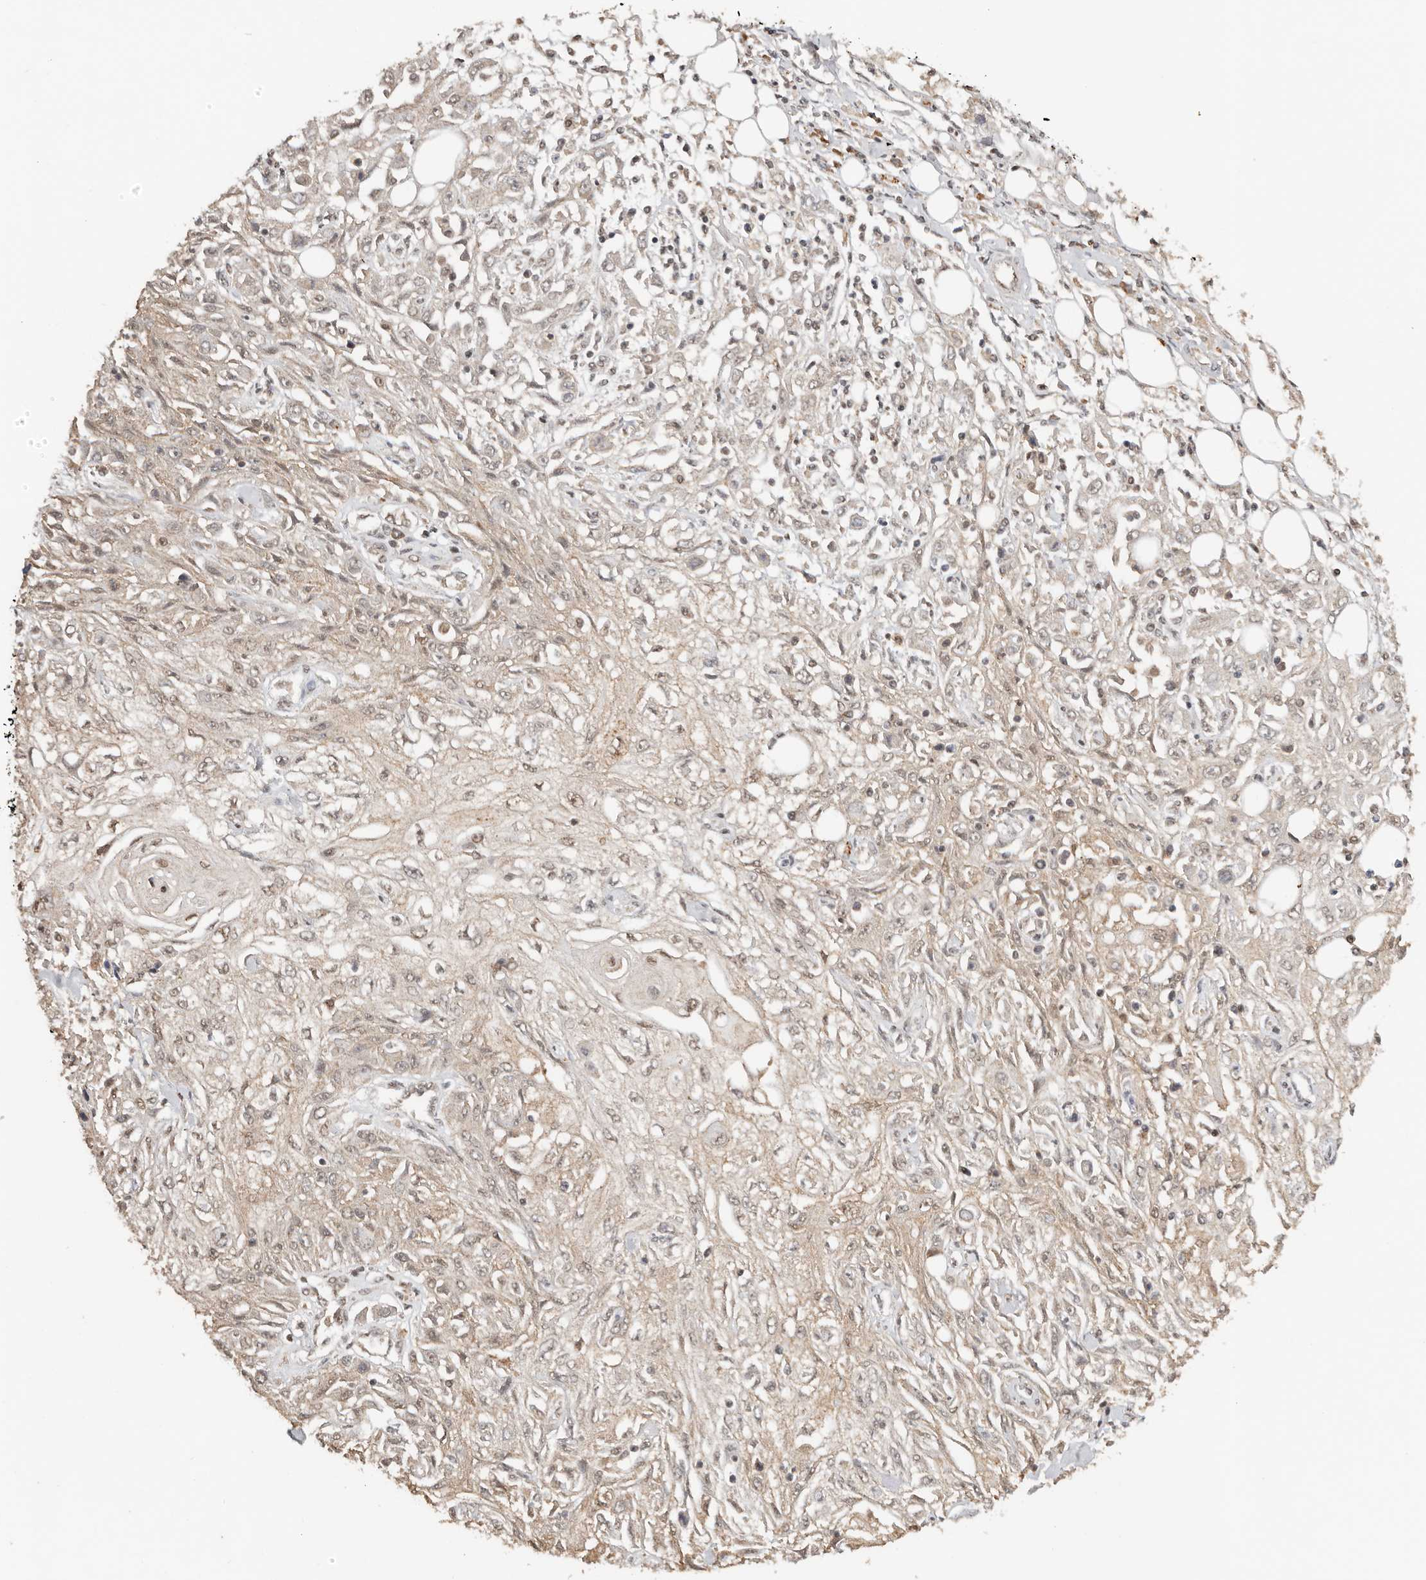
{"staining": {"intensity": "weak", "quantity": ">75%", "location": "cytoplasmic/membranous,nuclear"}, "tissue": "skin cancer", "cell_type": "Tumor cells", "image_type": "cancer", "snomed": [{"axis": "morphology", "description": "Squamous cell carcinoma, NOS"}, {"axis": "morphology", "description": "Squamous cell carcinoma, metastatic, NOS"}, {"axis": "topography", "description": "Skin"}, {"axis": "topography", "description": "Lymph node"}], "caption": "Immunohistochemical staining of skin cancer reveals weak cytoplasmic/membranous and nuclear protein staining in about >75% of tumor cells. (DAB (3,3'-diaminobenzidine) IHC, brown staining for protein, blue staining for nuclei).", "gene": "SEC14L1", "patient": {"sex": "male", "age": 75}}